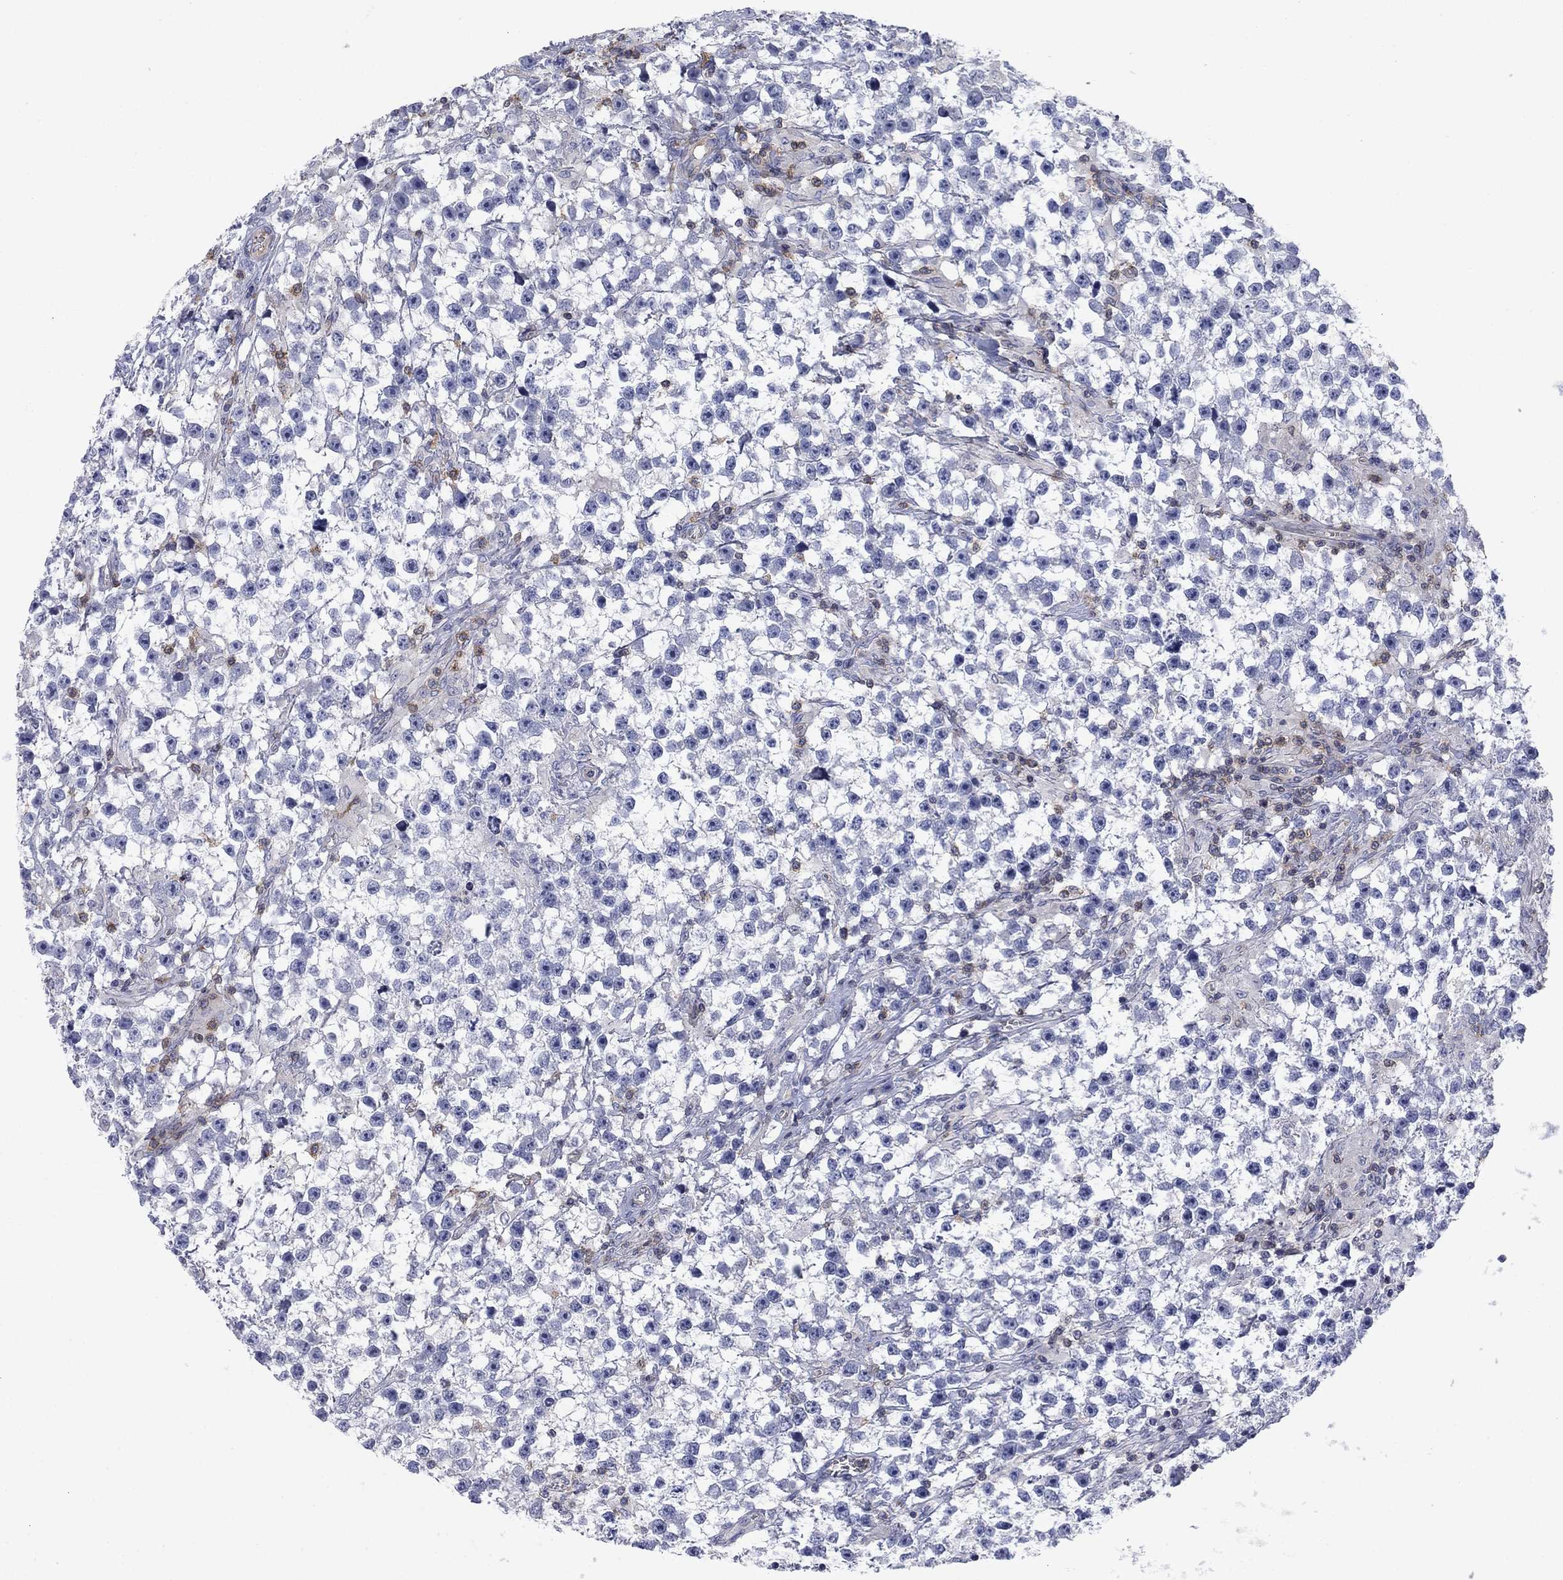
{"staining": {"intensity": "negative", "quantity": "none", "location": "none"}, "tissue": "testis cancer", "cell_type": "Tumor cells", "image_type": "cancer", "snomed": [{"axis": "morphology", "description": "Seminoma, NOS"}, {"axis": "topography", "description": "Testis"}], "caption": "Tumor cells are negative for brown protein staining in testis cancer (seminoma).", "gene": "PSD4", "patient": {"sex": "male", "age": 59}}